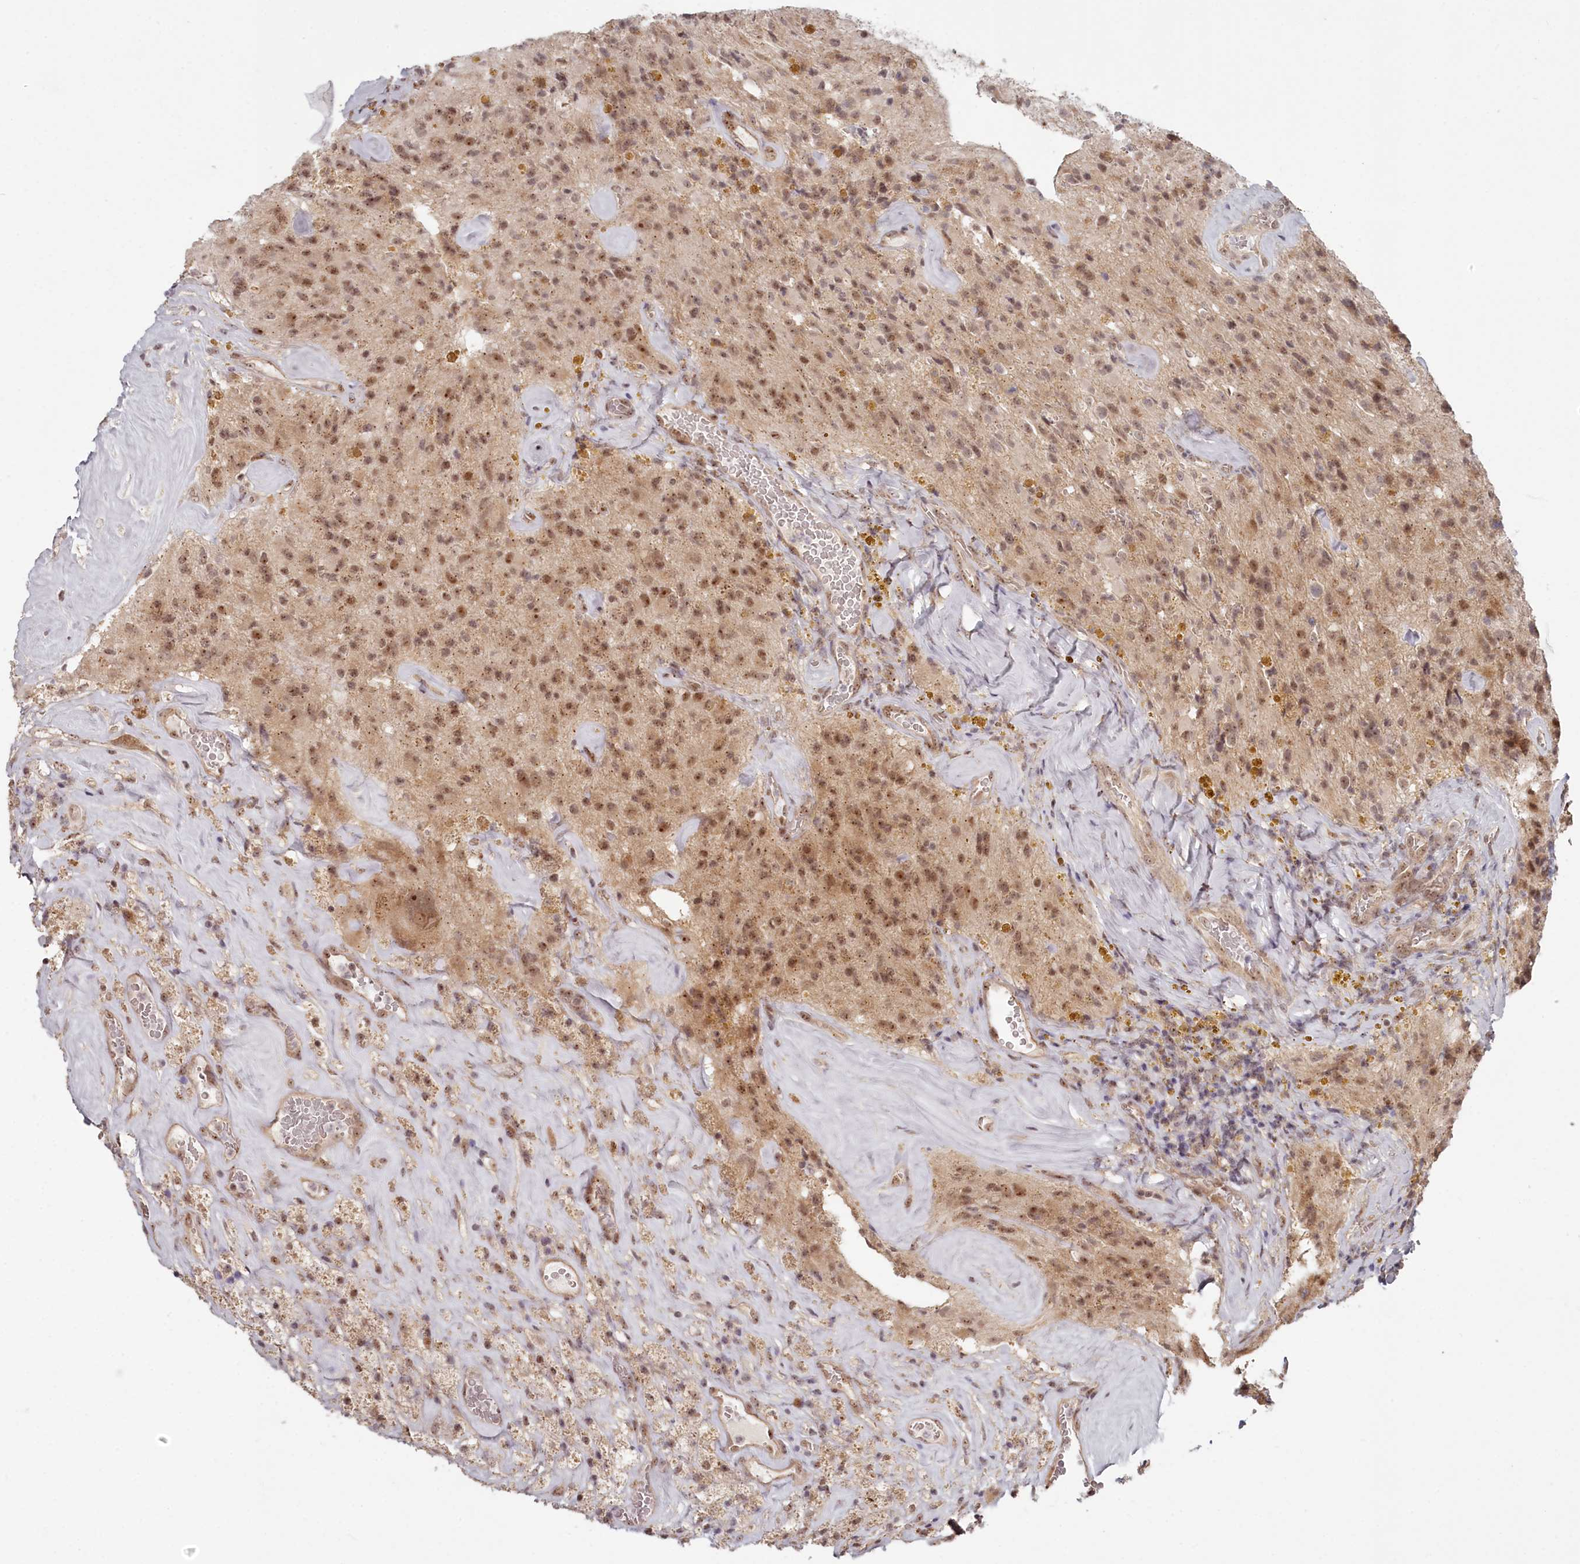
{"staining": {"intensity": "moderate", "quantity": ">75%", "location": "cytoplasmic/membranous,nuclear"}, "tissue": "glioma", "cell_type": "Tumor cells", "image_type": "cancer", "snomed": [{"axis": "morphology", "description": "Glioma, malignant, High grade"}, {"axis": "topography", "description": "Brain"}], "caption": "IHC (DAB) staining of glioma reveals moderate cytoplasmic/membranous and nuclear protein positivity in about >75% of tumor cells.", "gene": "EXOSC1", "patient": {"sex": "male", "age": 69}}